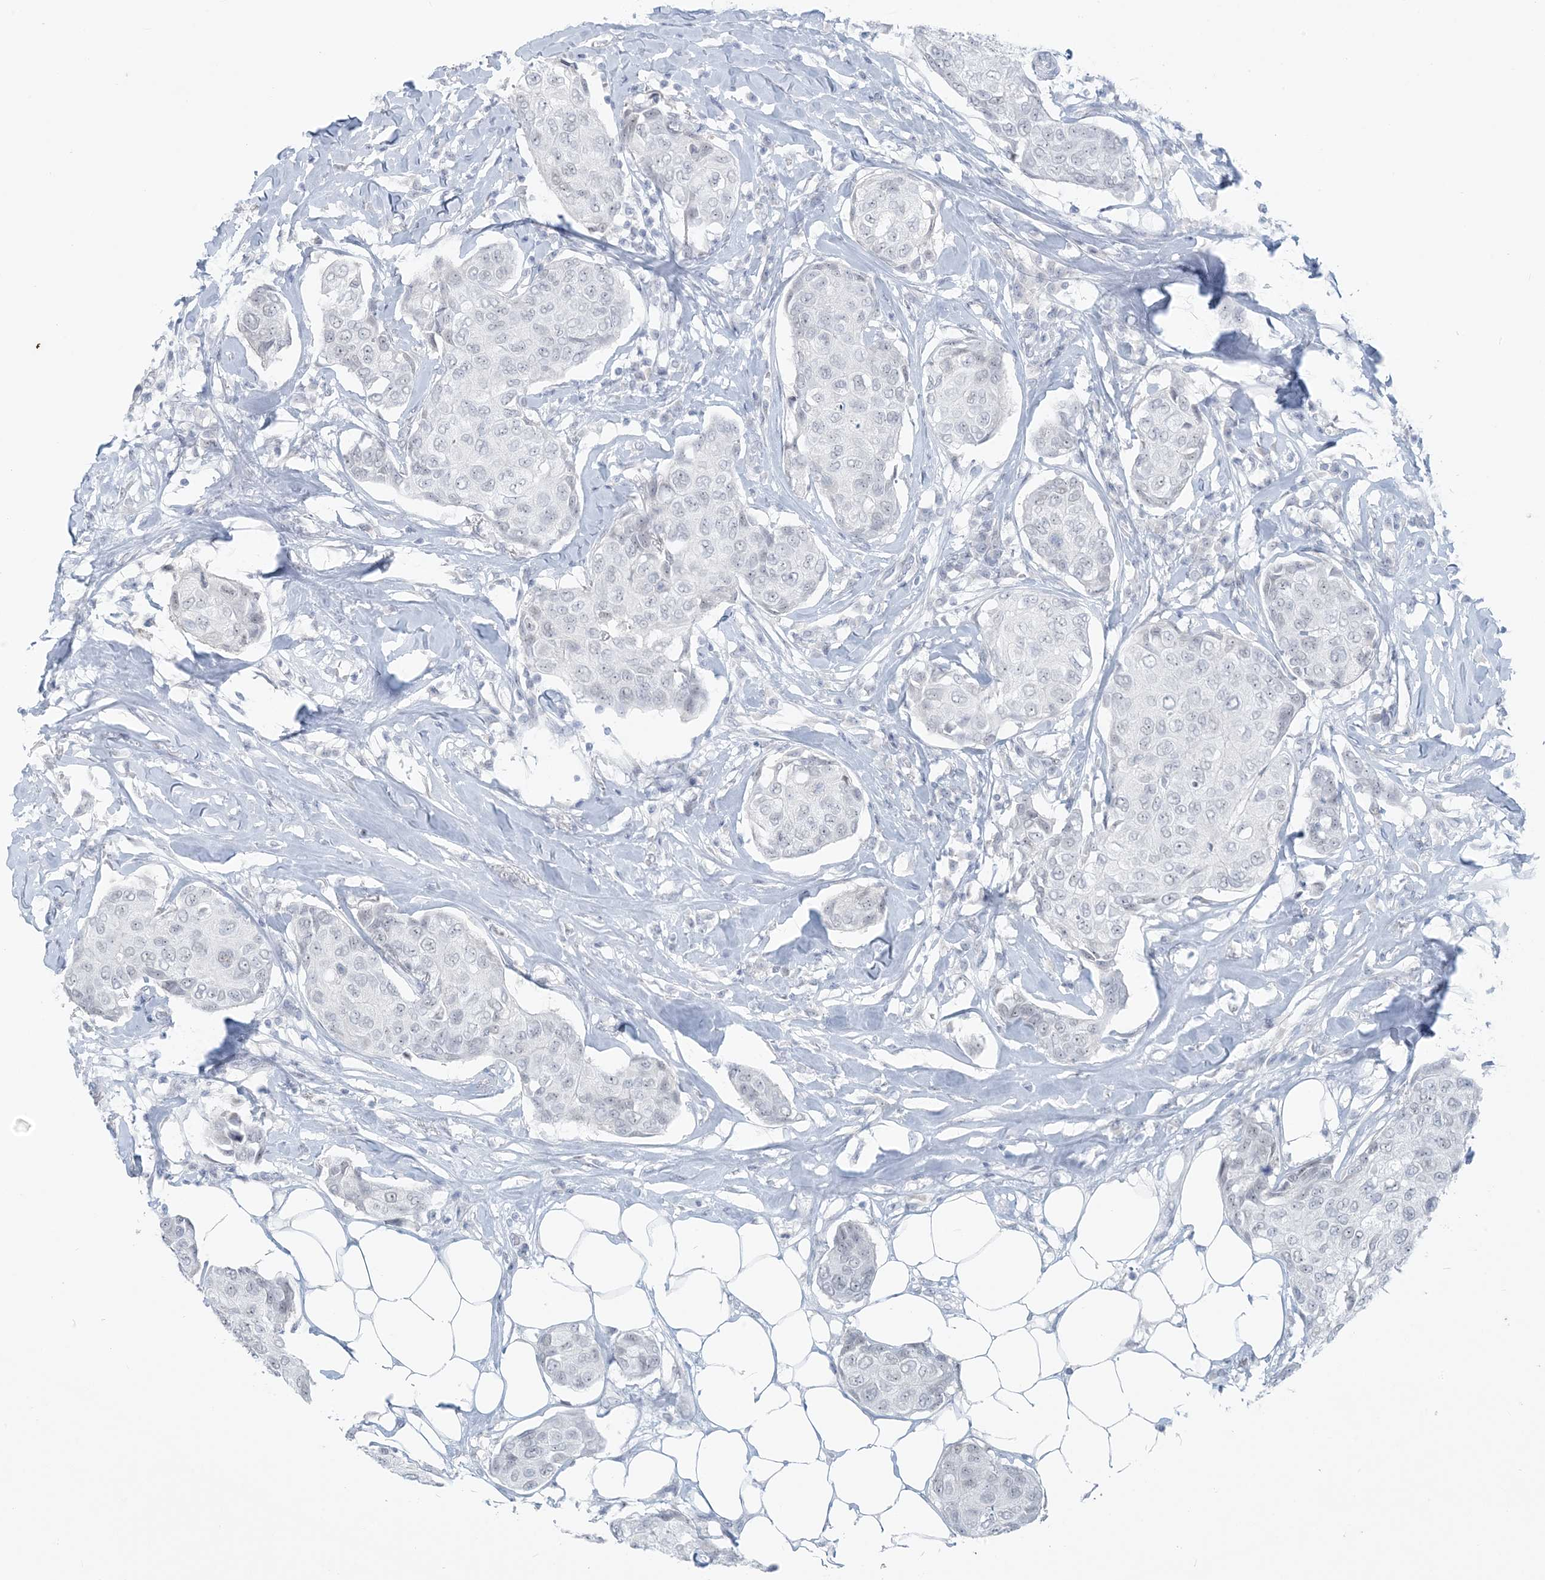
{"staining": {"intensity": "negative", "quantity": "none", "location": "none"}, "tissue": "breast cancer", "cell_type": "Tumor cells", "image_type": "cancer", "snomed": [{"axis": "morphology", "description": "Duct carcinoma"}, {"axis": "topography", "description": "Breast"}], "caption": "Tumor cells show no significant expression in breast infiltrating ductal carcinoma. The staining was performed using DAB to visualize the protein expression in brown, while the nuclei were stained in blue with hematoxylin (Magnification: 20x).", "gene": "SCML1", "patient": {"sex": "female", "age": 80}}